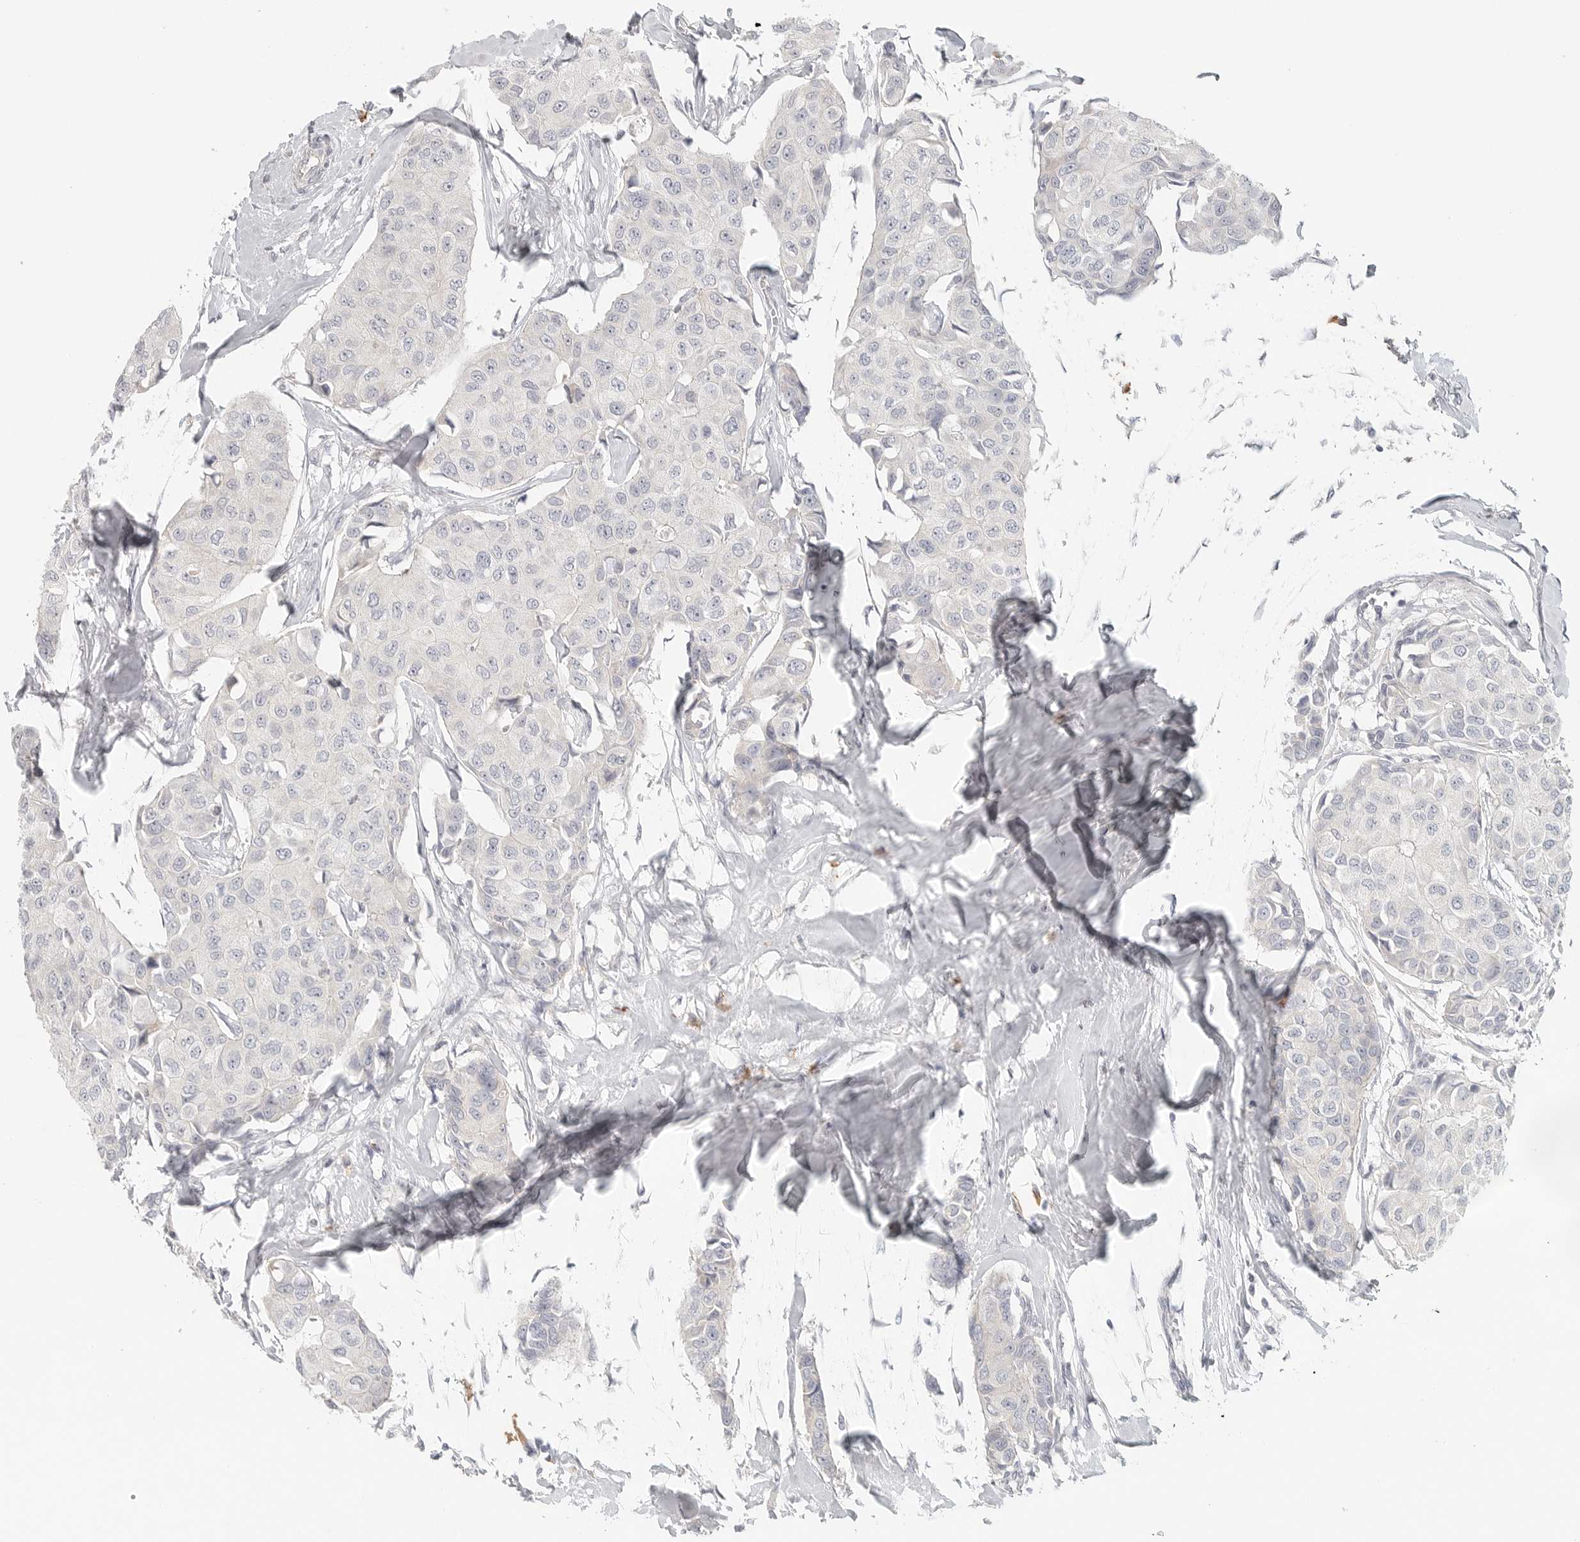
{"staining": {"intensity": "negative", "quantity": "none", "location": "none"}, "tissue": "breast cancer", "cell_type": "Tumor cells", "image_type": "cancer", "snomed": [{"axis": "morphology", "description": "Duct carcinoma"}, {"axis": "topography", "description": "Breast"}], "caption": "Protein analysis of breast cancer demonstrates no significant positivity in tumor cells.", "gene": "SLC25A36", "patient": {"sex": "female", "age": 80}}